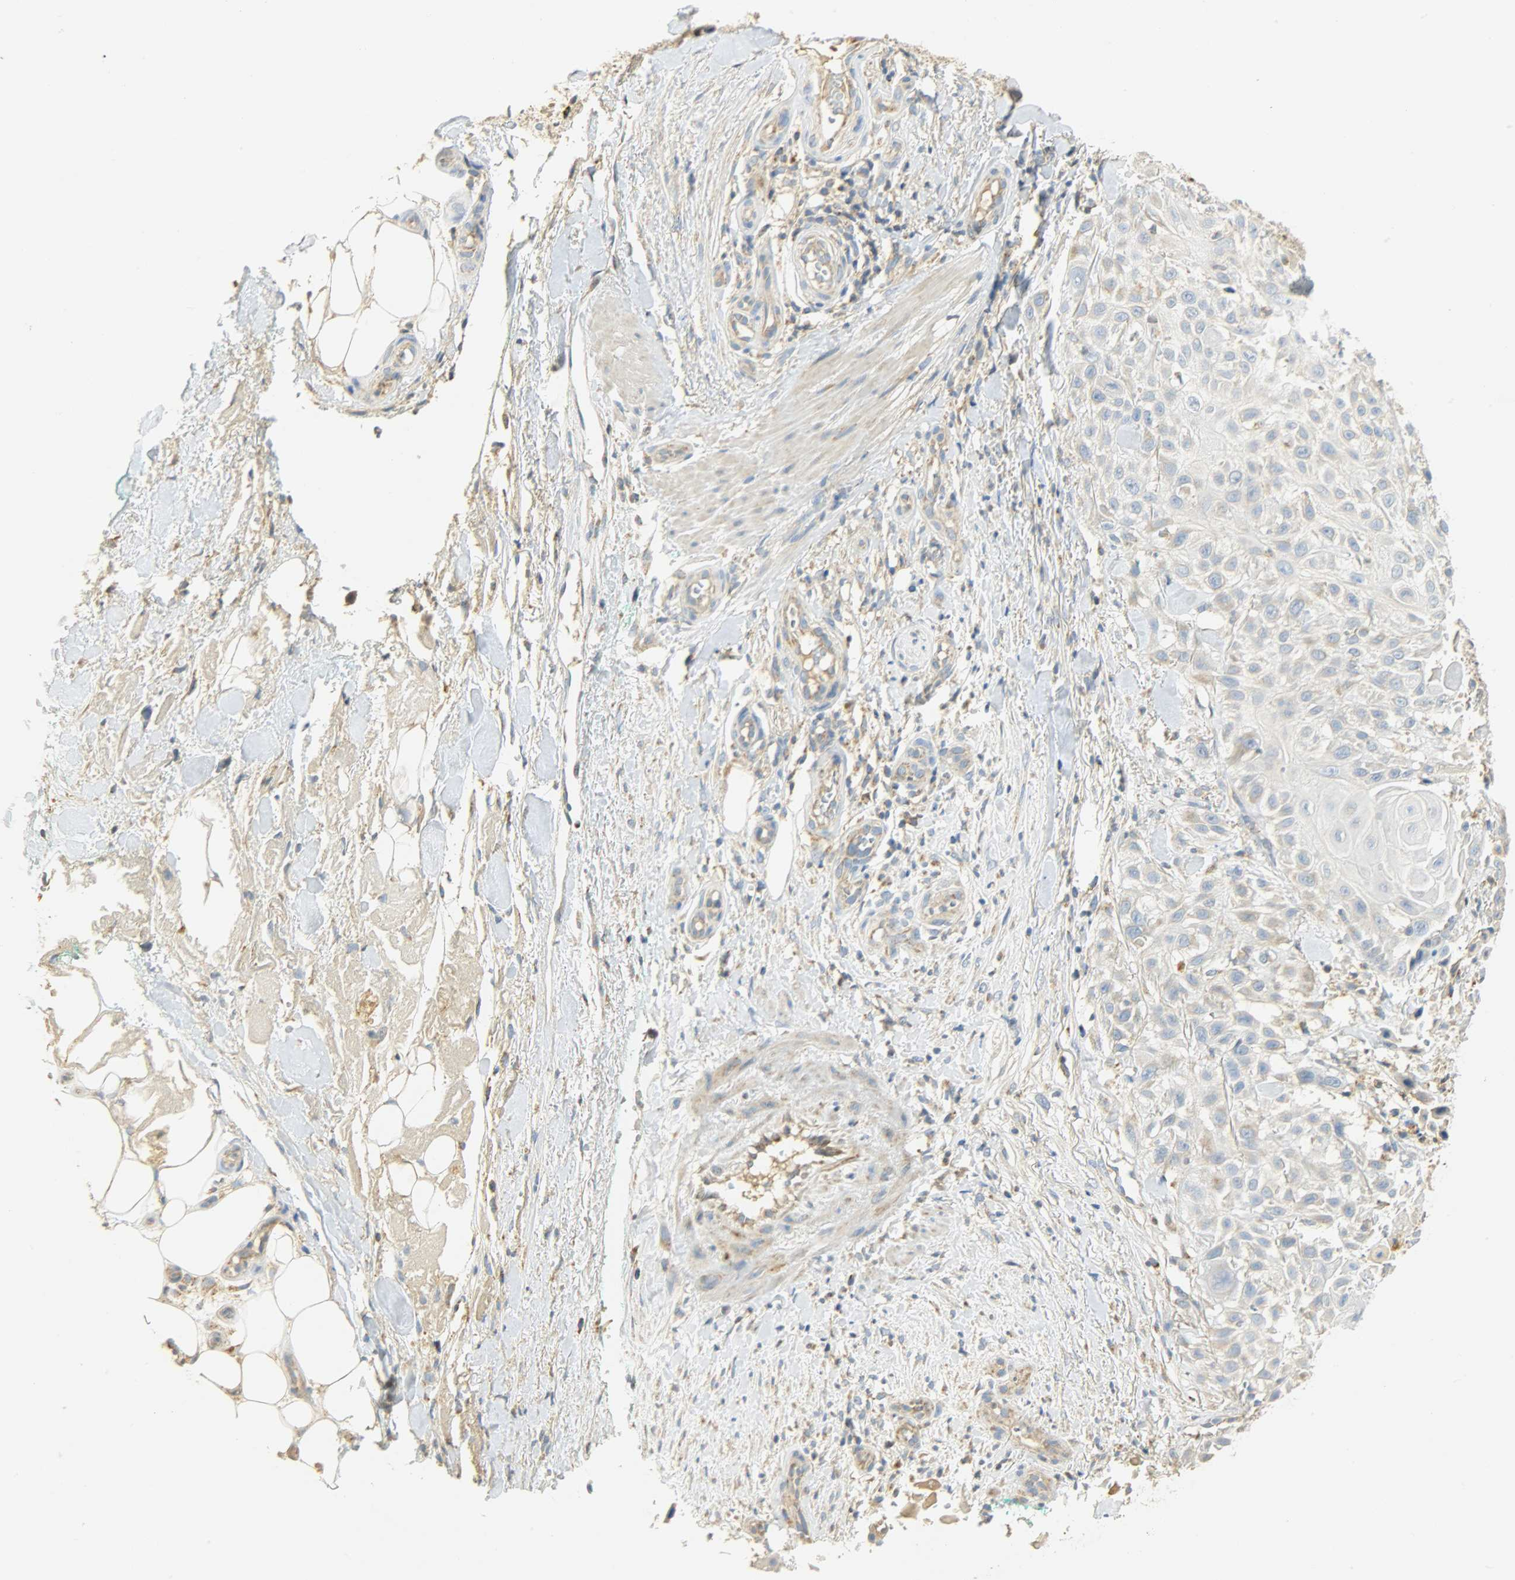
{"staining": {"intensity": "weak", "quantity": "25%-75%", "location": "cytoplasmic/membranous"}, "tissue": "skin cancer", "cell_type": "Tumor cells", "image_type": "cancer", "snomed": [{"axis": "morphology", "description": "Squamous cell carcinoma, NOS"}, {"axis": "topography", "description": "Skin"}], "caption": "Skin squamous cell carcinoma stained with a brown dye exhibits weak cytoplasmic/membranous positive positivity in approximately 25%-75% of tumor cells.", "gene": "NNT", "patient": {"sex": "female", "age": 42}}